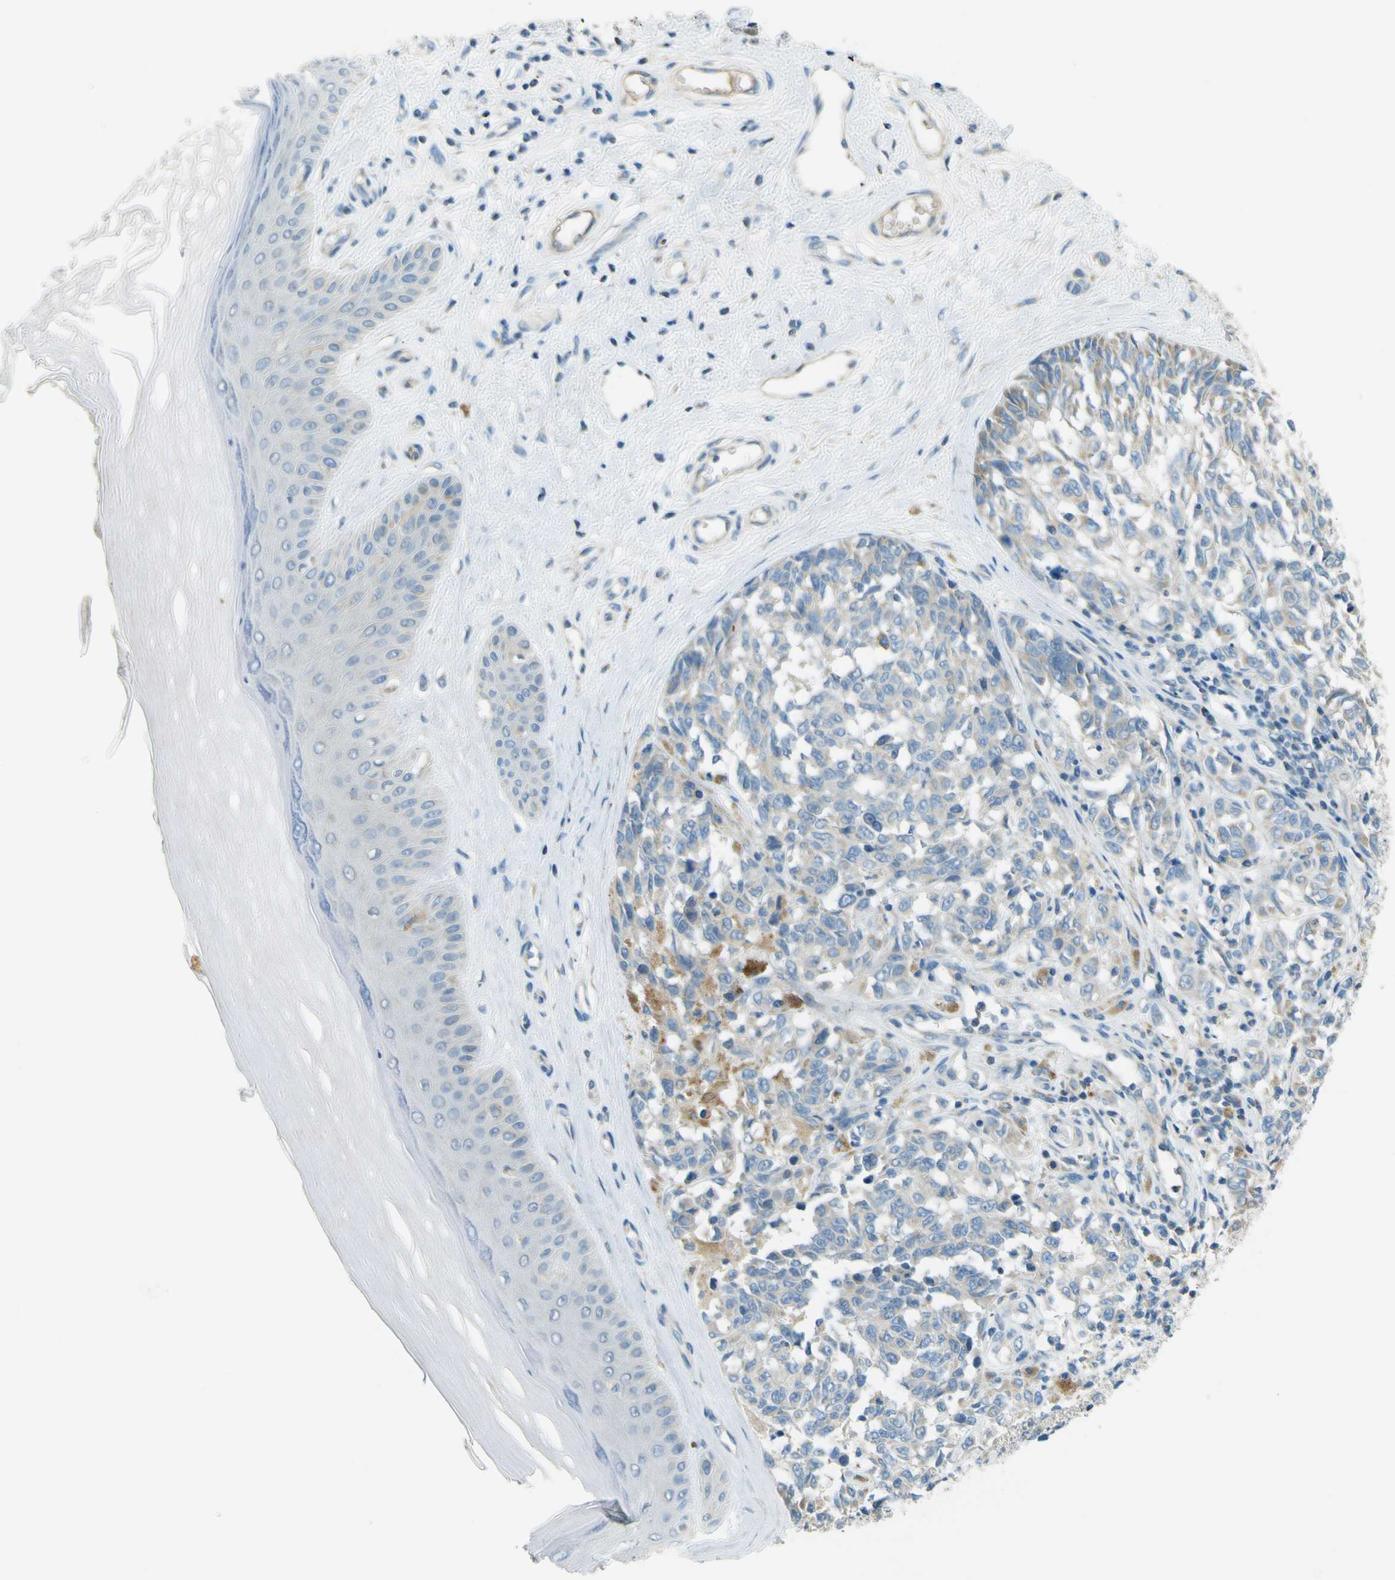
{"staining": {"intensity": "weak", "quantity": "<25%", "location": "cytoplasmic/membranous"}, "tissue": "melanoma", "cell_type": "Tumor cells", "image_type": "cancer", "snomed": [{"axis": "morphology", "description": "Malignant melanoma, NOS"}, {"axis": "topography", "description": "Skin"}], "caption": "Human melanoma stained for a protein using IHC displays no staining in tumor cells.", "gene": "FKTN", "patient": {"sex": "female", "age": 64}}